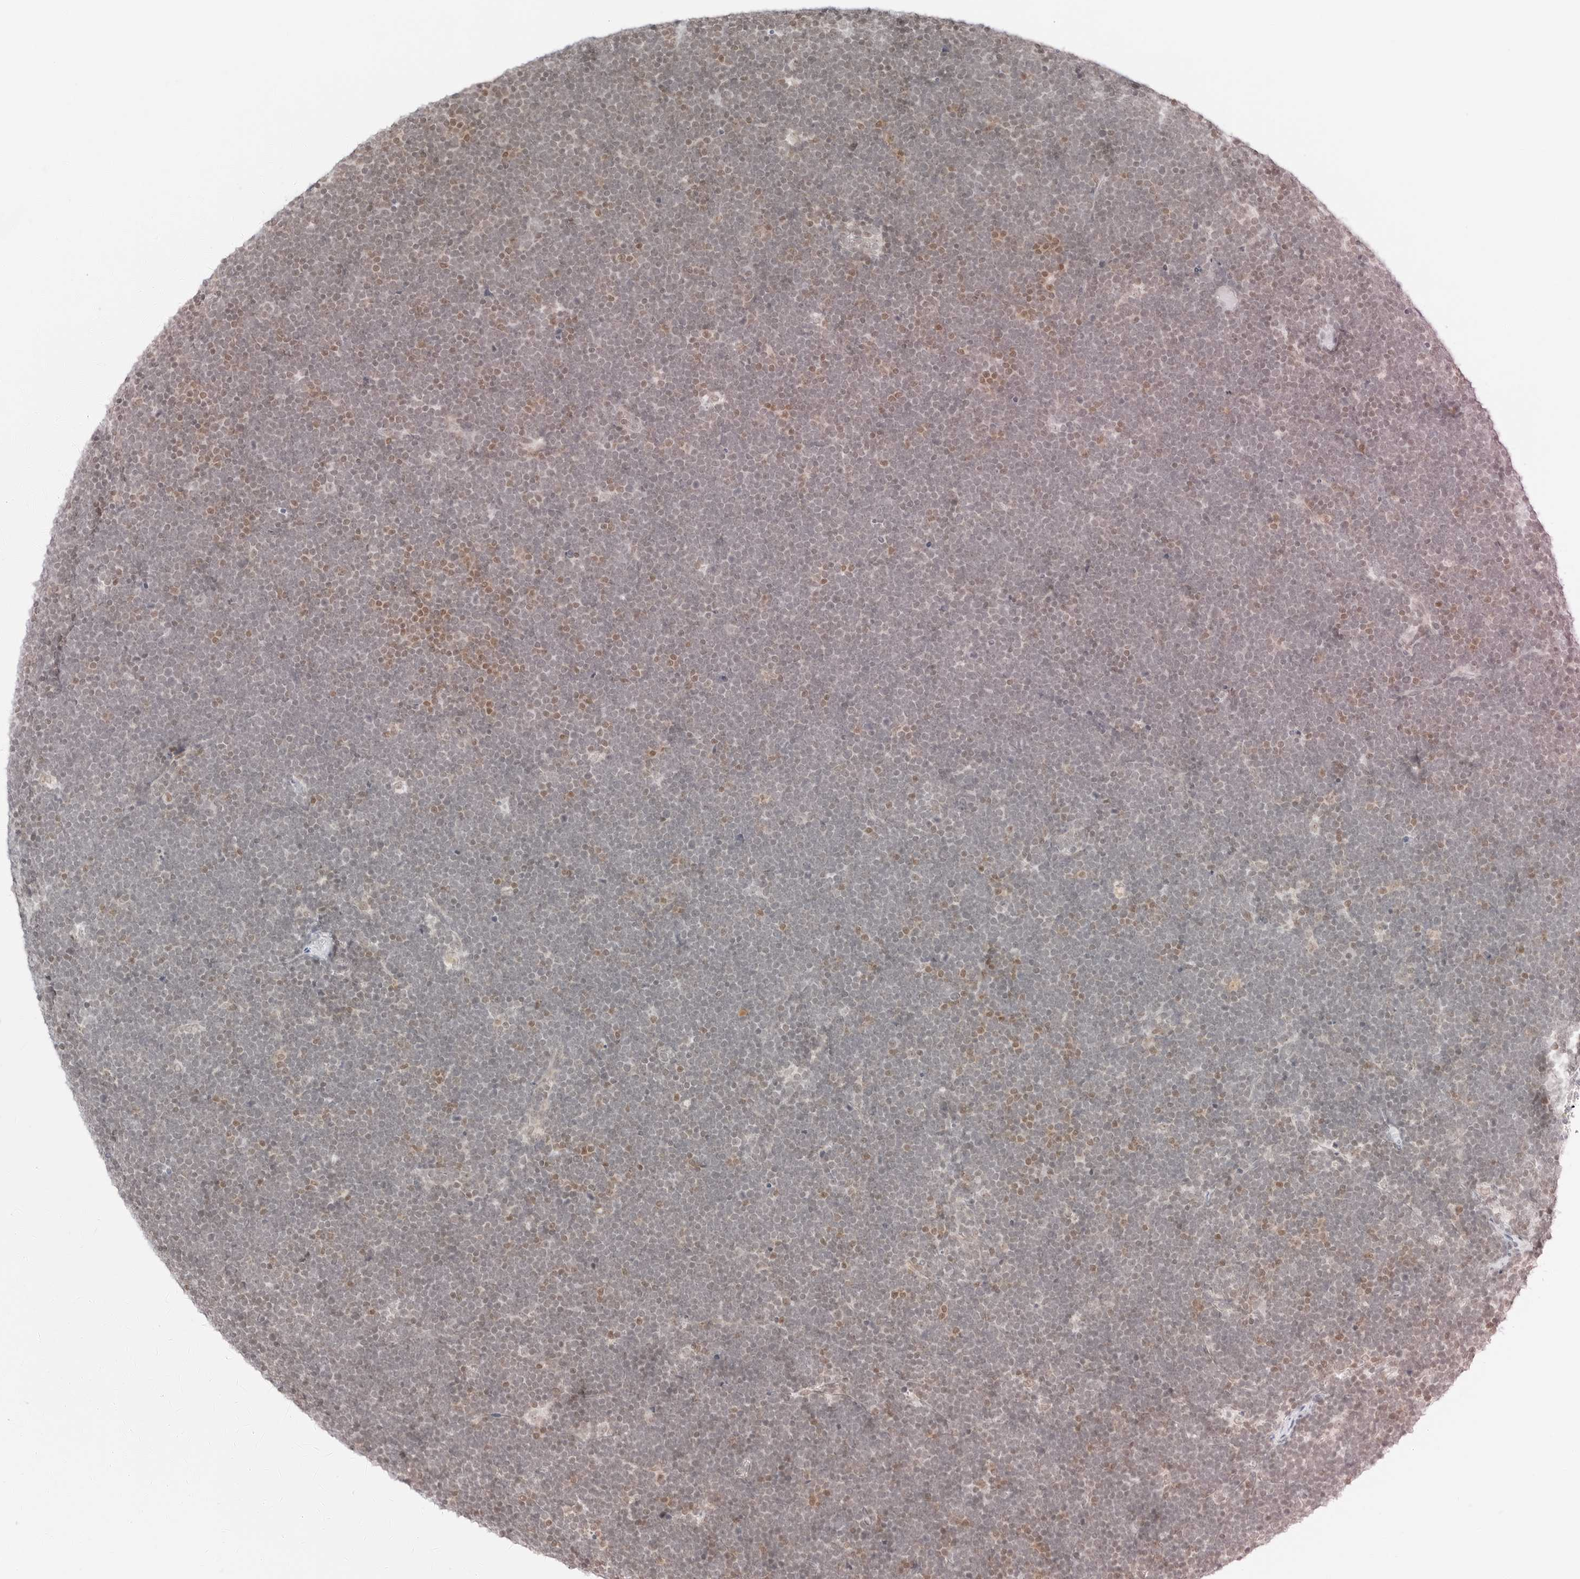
{"staining": {"intensity": "weak", "quantity": "<25%", "location": "nuclear"}, "tissue": "lymphoma", "cell_type": "Tumor cells", "image_type": "cancer", "snomed": [{"axis": "morphology", "description": "Malignant lymphoma, non-Hodgkin's type, High grade"}, {"axis": "topography", "description": "Lymph node"}], "caption": "There is no significant positivity in tumor cells of malignant lymphoma, non-Hodgkin's type (high-grade). (DAB (3,3'-diaminobenzidine) immunohistochemistry with hematoxylin counter stain).", "gene": "CRTC2", "patient": {"sex": "male", "age": 13}}